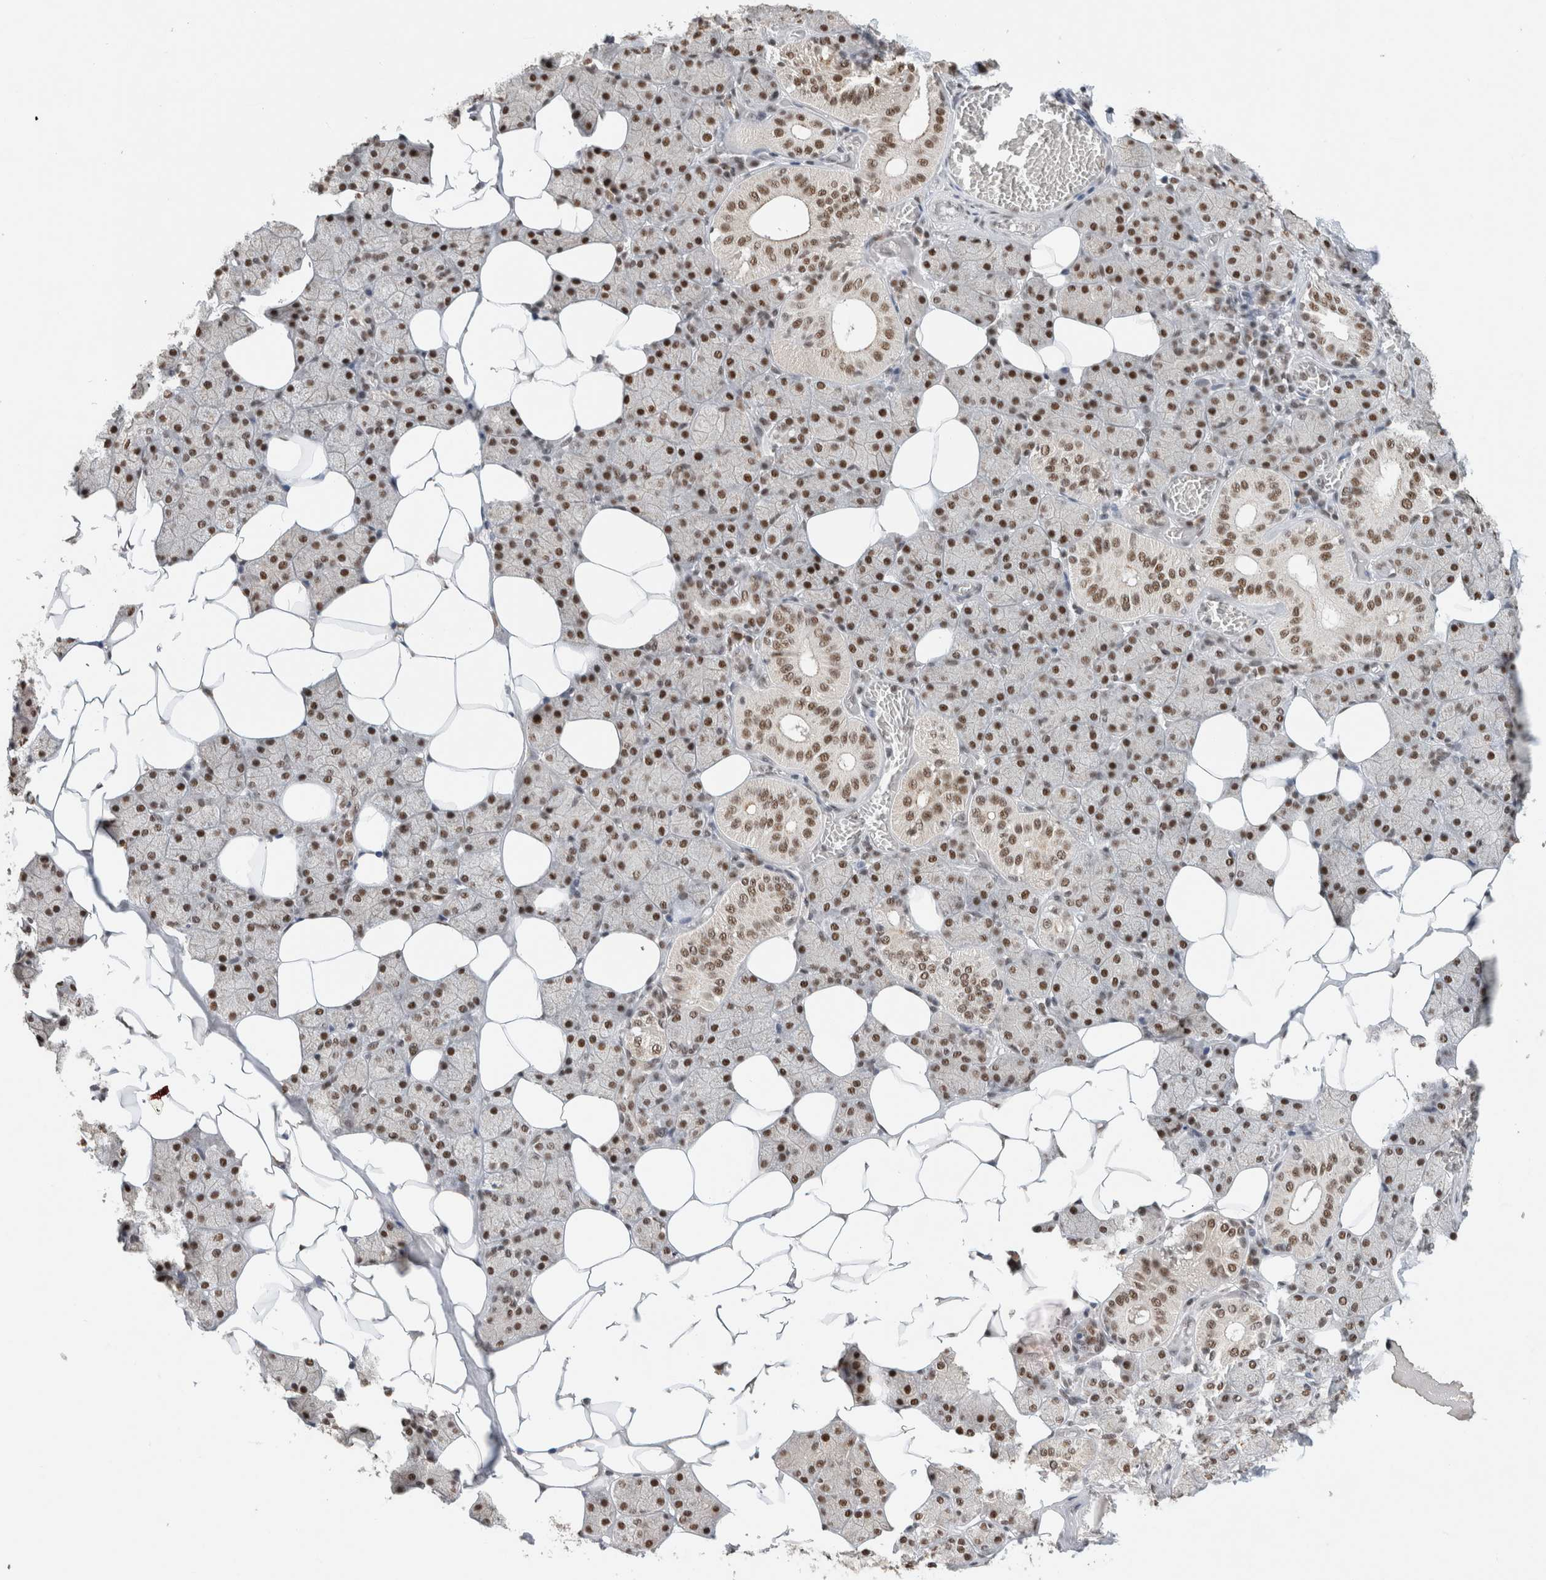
{"staining": {"intensity": "moderate", "quantity": ">75%", "location": "nuclear"}, "tissue": "salivary gland", "cell_type": "Glandular cells", "image_type": "normal", "snomed": [{"axis": "morphology", "description": "Normal tissue, NOS"}, {"axis": "topography", "description": "Salivary gland"}], "caption": "Brown immunohistochemical staining in benign salivary gland shows moderate nuclear positivity in about >75% of glandular cells.", "gene": "DDX42", "patient": {"sex": "female", "age": 33}}